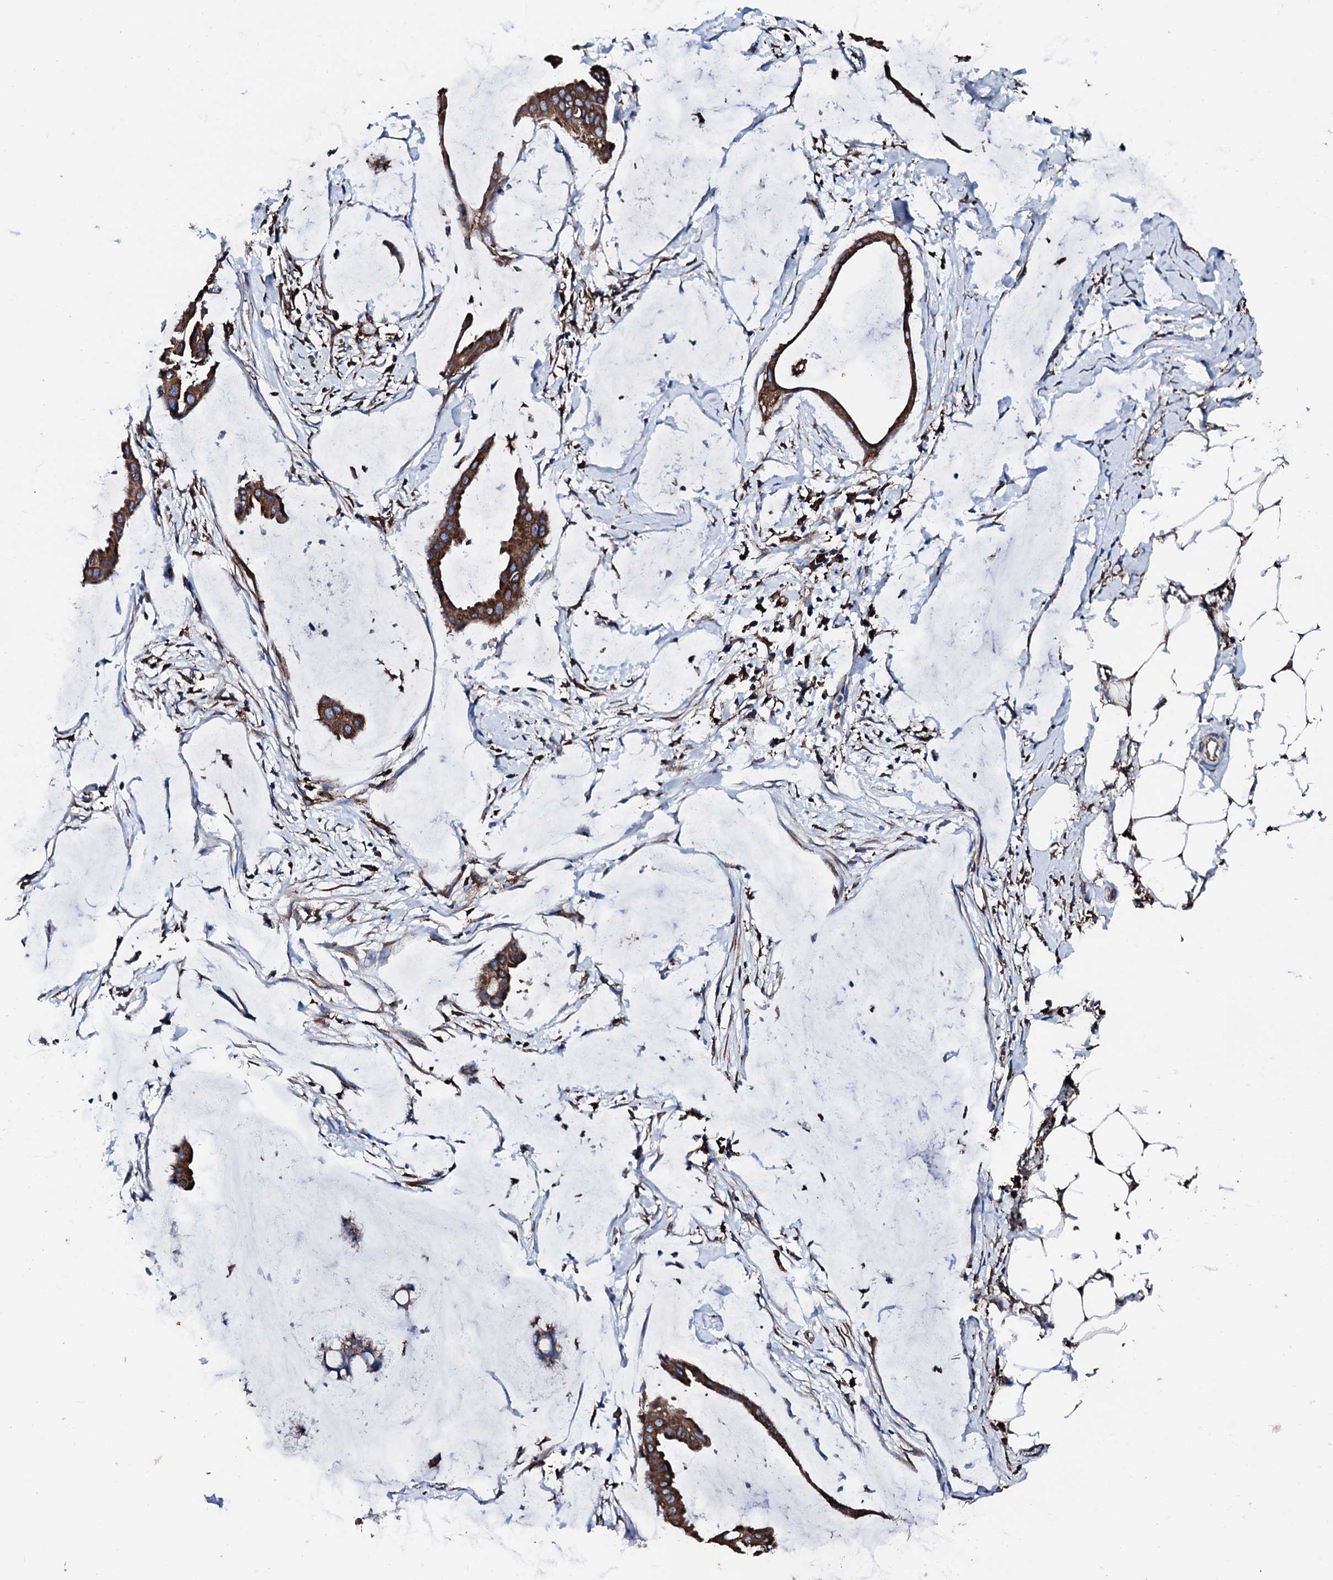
{"staining": {"intensity": "strong", "quantity": ">75%", "location": "cytoplasmic/membranous"}, "tissue": "ovarian cancer", "cell_type": "Tumor cells", "image_type": "cancer", "snomed": [{"axis": "morphology", "description": "Cystadenocarcinoma, mucinous, NOS"}, {"axis": "topography", "description": "Ovary"}], "caption": "The immunohistochemical stain highlights strong cytoplasmic/membranous expression in tumor cells of ovarian mucinous cystadenocarcinoma tissue. Ihc stains the protein in brown and the nuclei are stained blue.", "gene": "AMDHD1", "patient": {"sex": "female", "age": 73}}